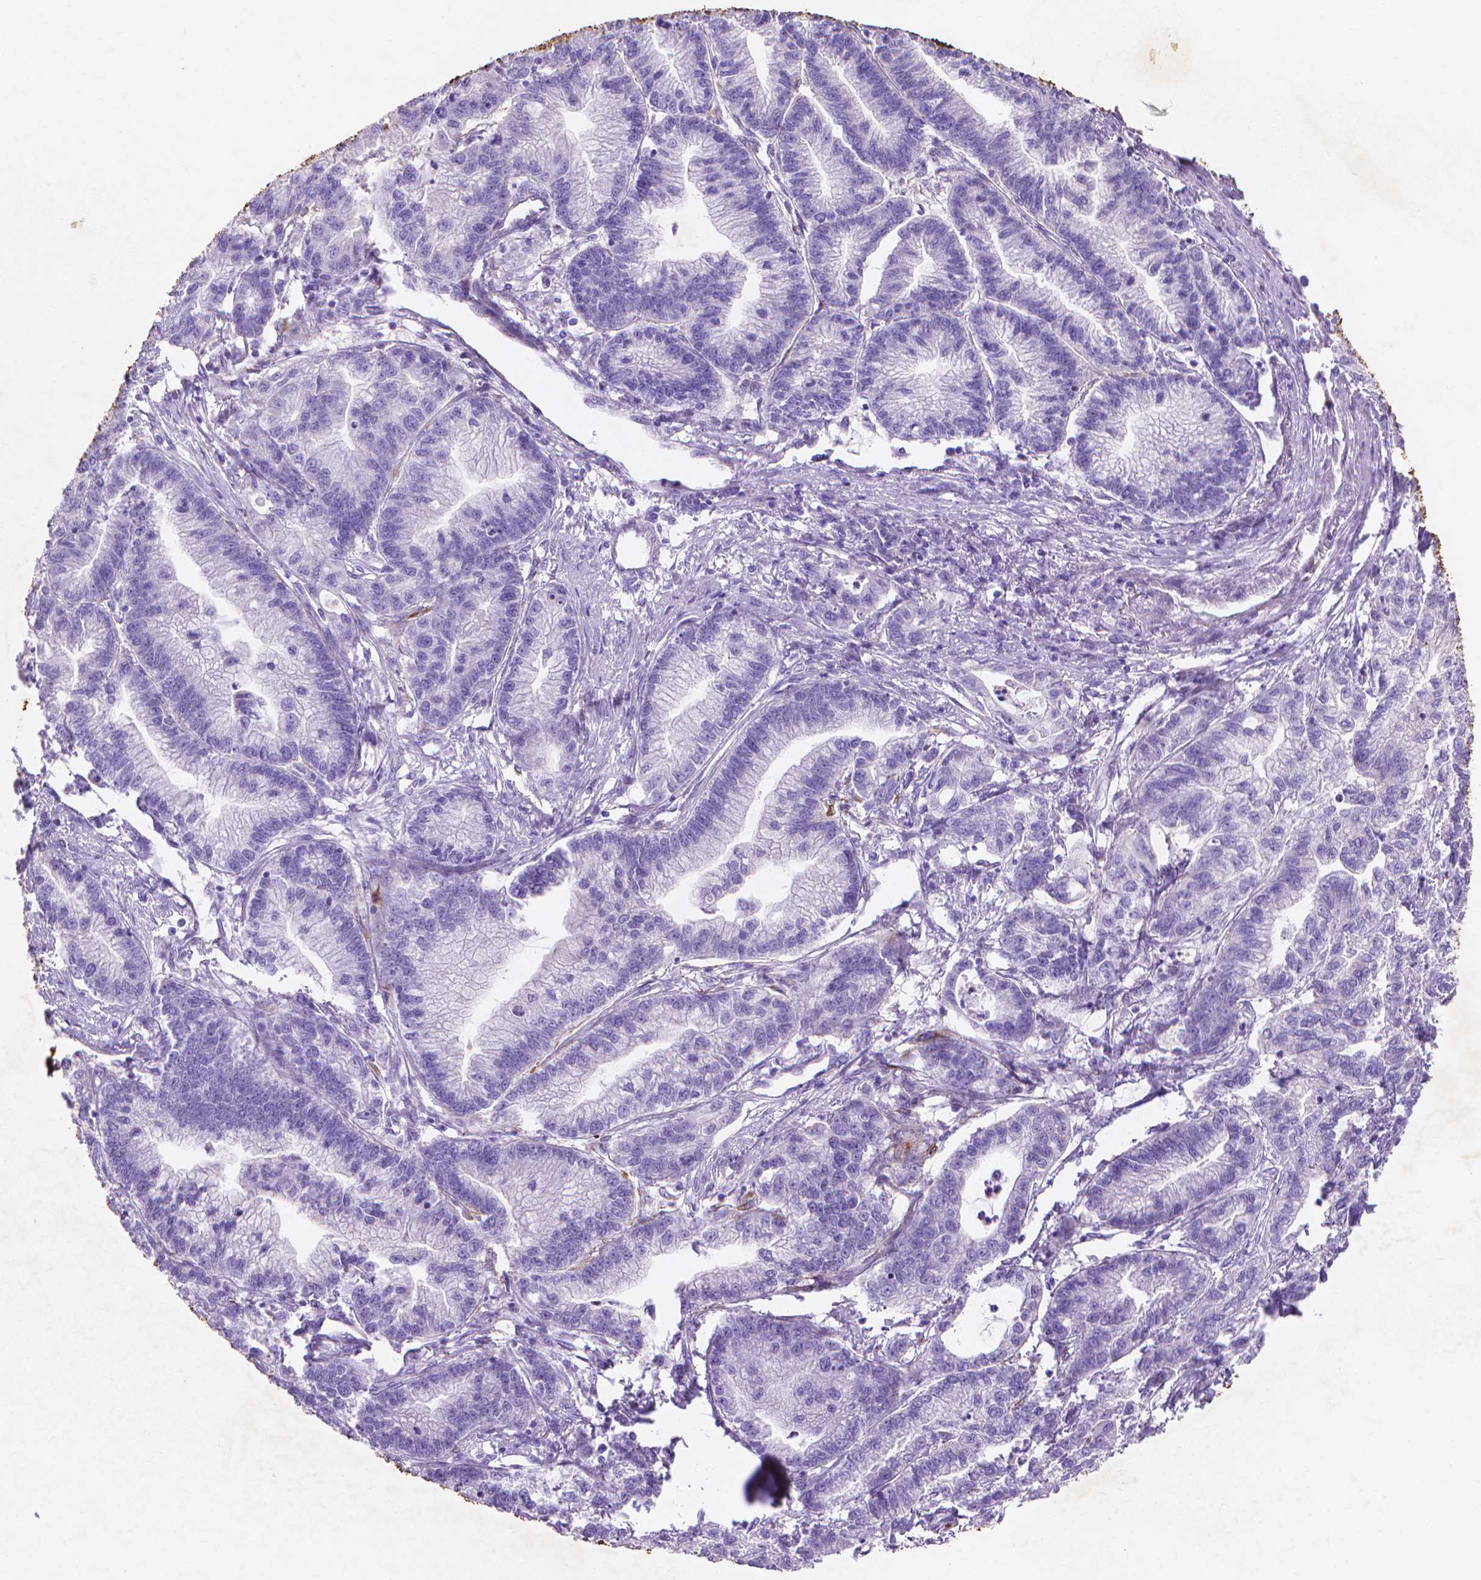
{"staining": {"intensity": "negative", "quantity": "none", "location": "none"}, "tissue": "stomach cancer", "cell_type": "Tumor cells", "image_type": "cancer", "snomed": [{"axis": "morphology", "description": "Adenocarcinoma, NOS"}, {"axis": "topography", "description": "Stomach"}], "caption": "Immunohistochemistry (IHC) image of neoplastic tissue: human stomach cancer (adenocarcinoma) stained with DAB (3,3'-diaminobenzidine) displays no significant protein positivity in tumor cells.", "gene": "MMP11", "patient": {"sex": "male", "age": 83}}